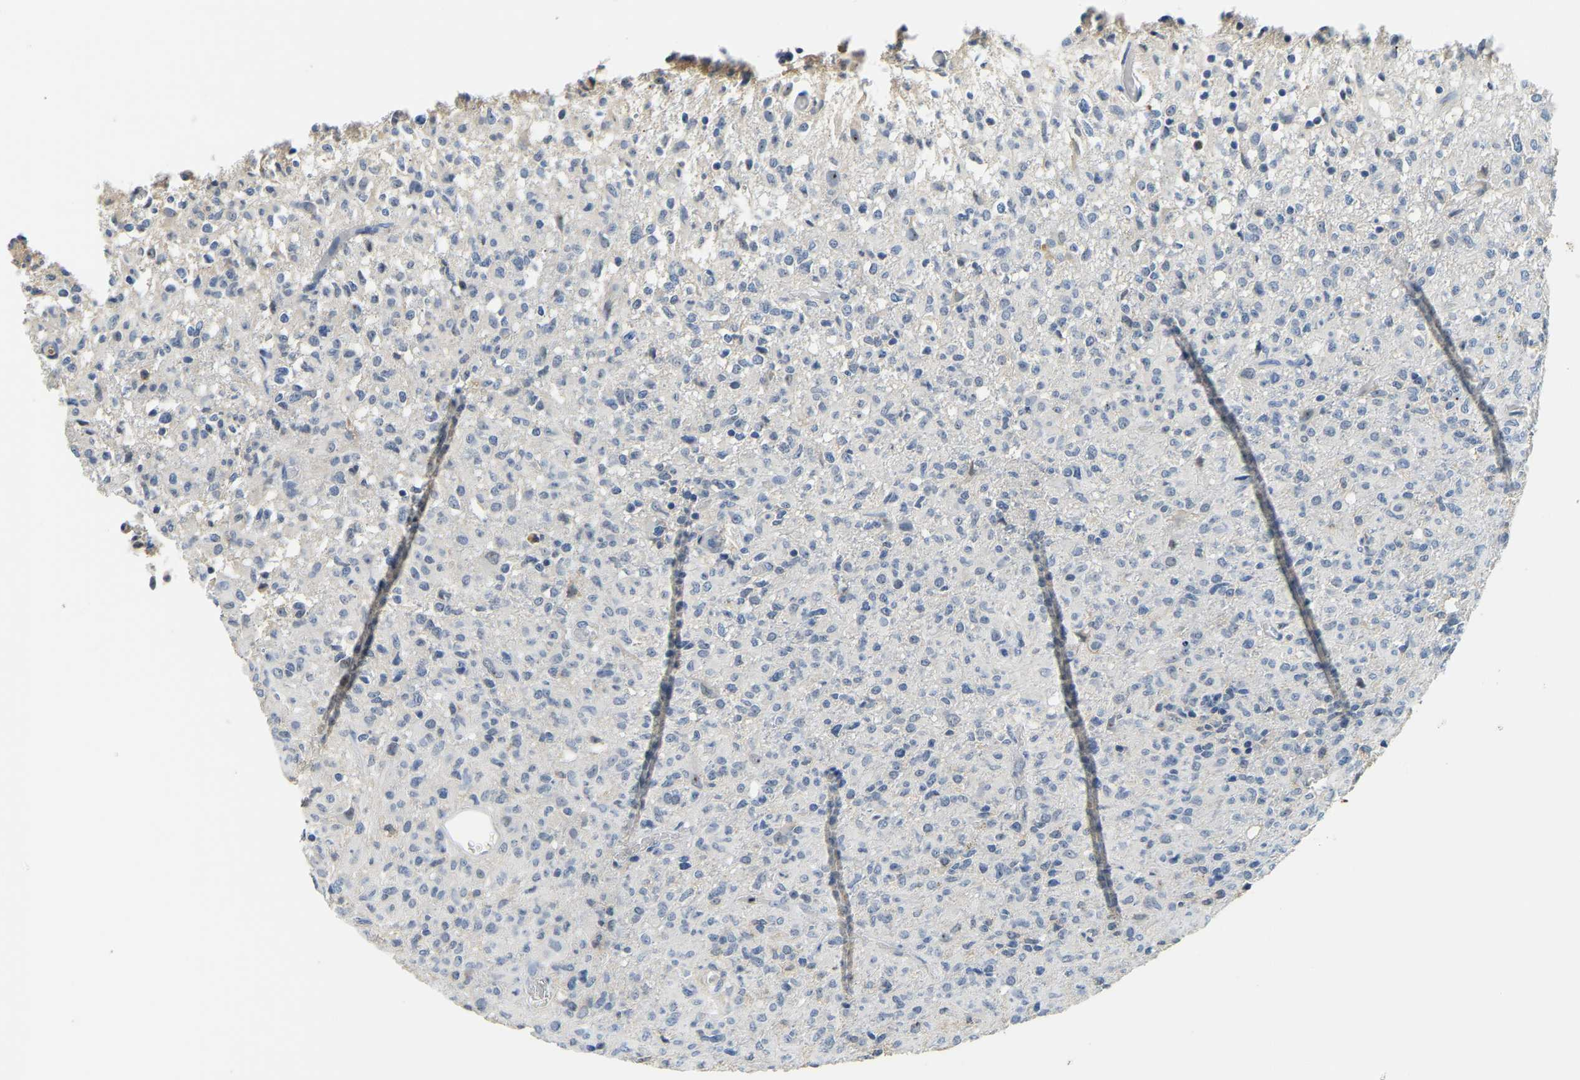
{"staining": {"intensity": "negative", "quantity": "none", "location": "none"}, "tissue": "glioma", "cell_type": "Tumor cells", "image_type": "cancer", "snomed": [{"axis": "morphology", "description": "Glioma, malignant, High grade"}, {"axis": "topography", "description": "Brain"}], "caption": "An image of human malignant glioma (high-grade) is negative for staining in tumor cells. Brightfield microscopy of immunohistochemistry stained with DAB (3,3'-diaminobenzidine) (brown) and hematoxylin (blue), captured at high magnification.", "gene": "RRP1", "patient": {"sex": "female", "age": 57}}